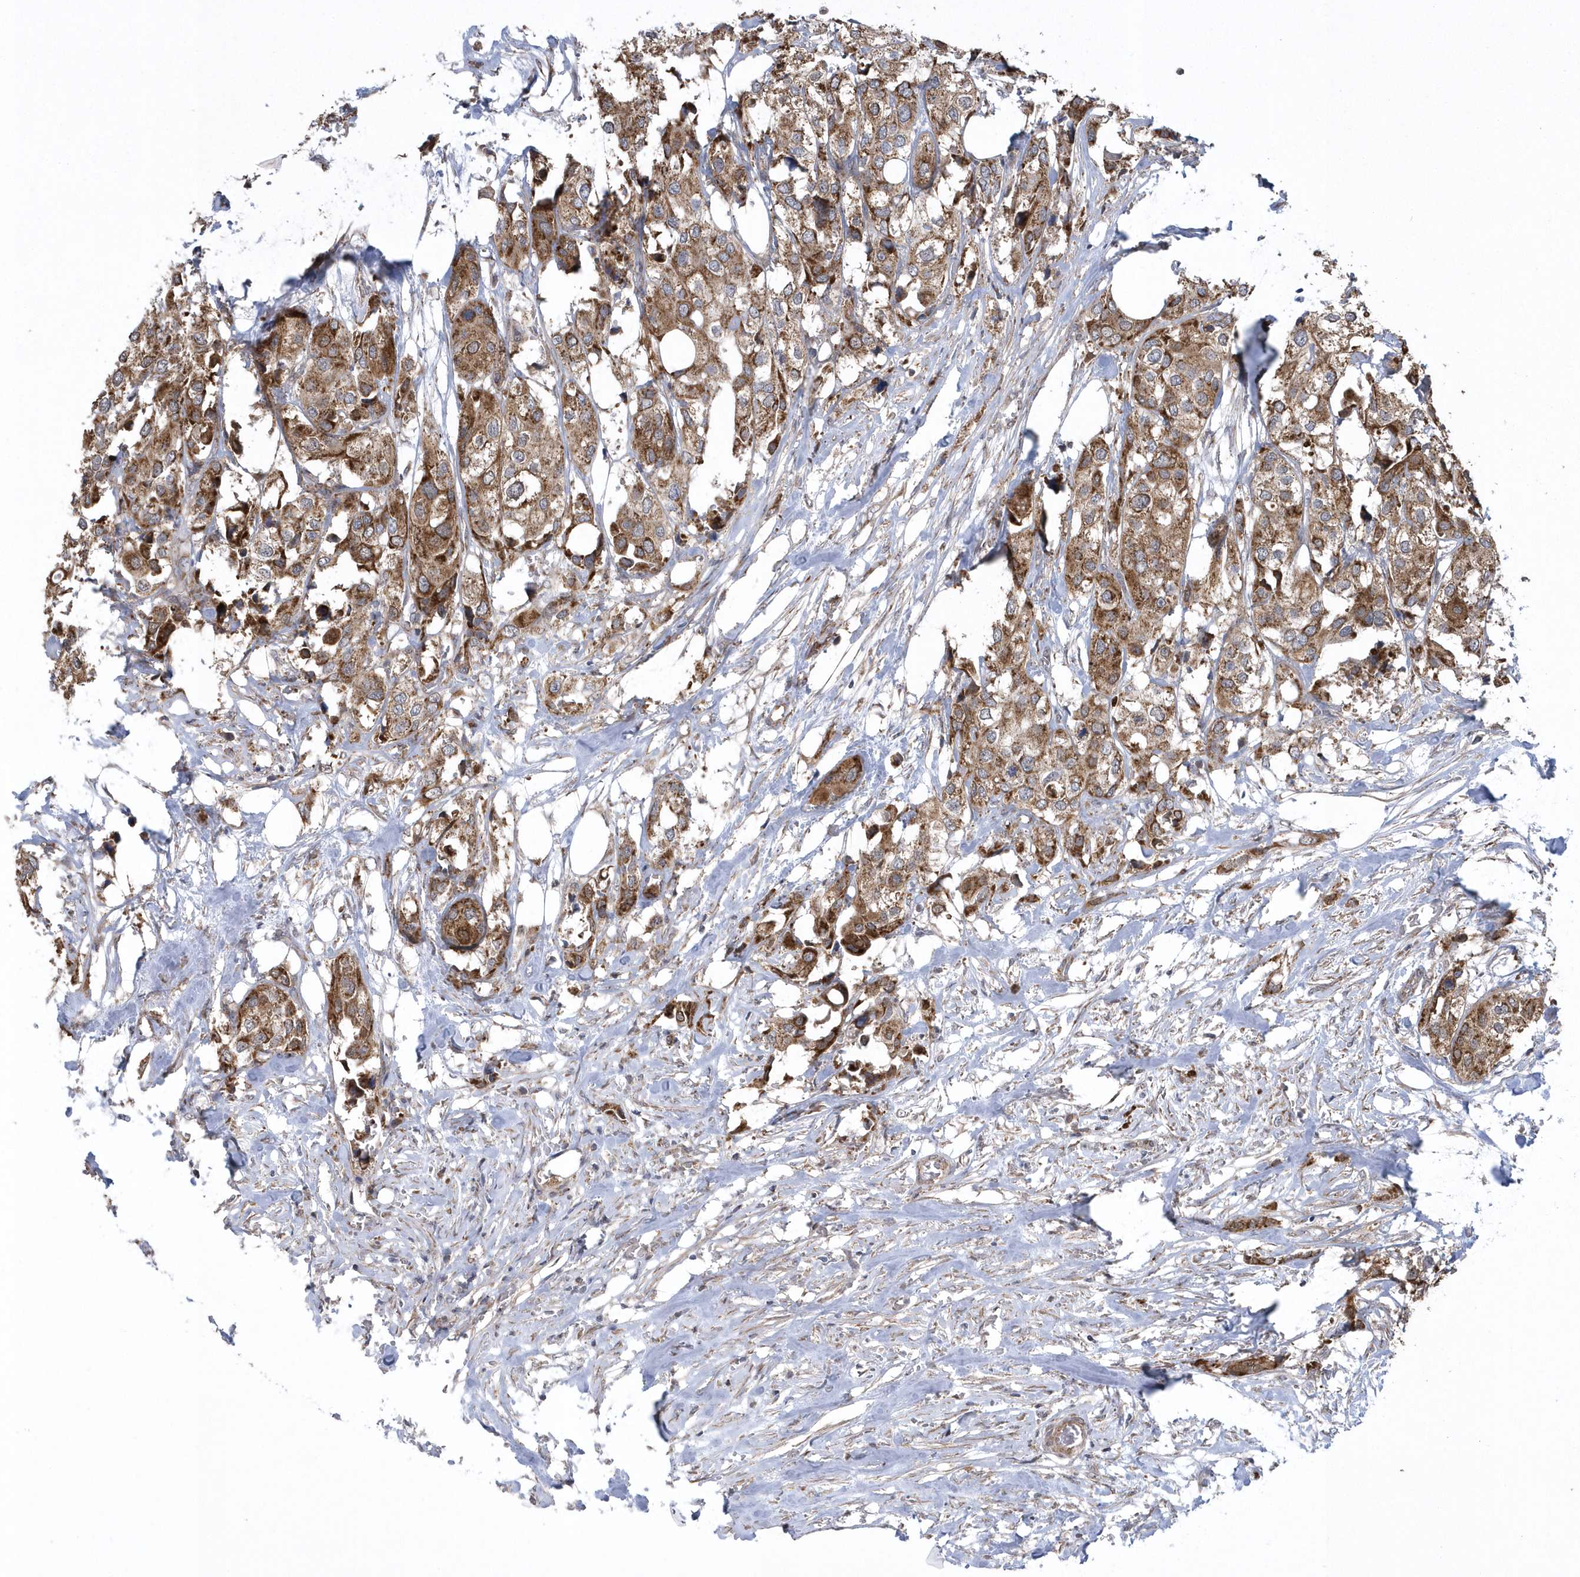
{"staining": {"intensity": "moderate", "quantity": ">75%", "location": "cytoplasmic/membranous"}, "tissue": "urothelial cancer", "cell_type": "Tumor cells", "image_type": "cancer", "snomed": [{"axis": "morphology", "description": "Urothelial carcinoma, High grade"}, {"axis": "topography", "description": "Urinary bladder"}], "caption": "Moderate cytoplasmic/membranous positivity for a protein is present in about >75% of tumor cells of high-grade urothelial carcinoma using immunohistochemistry.", "gene": "SLX9", "patient": {"sex": "male", "age": 64}}